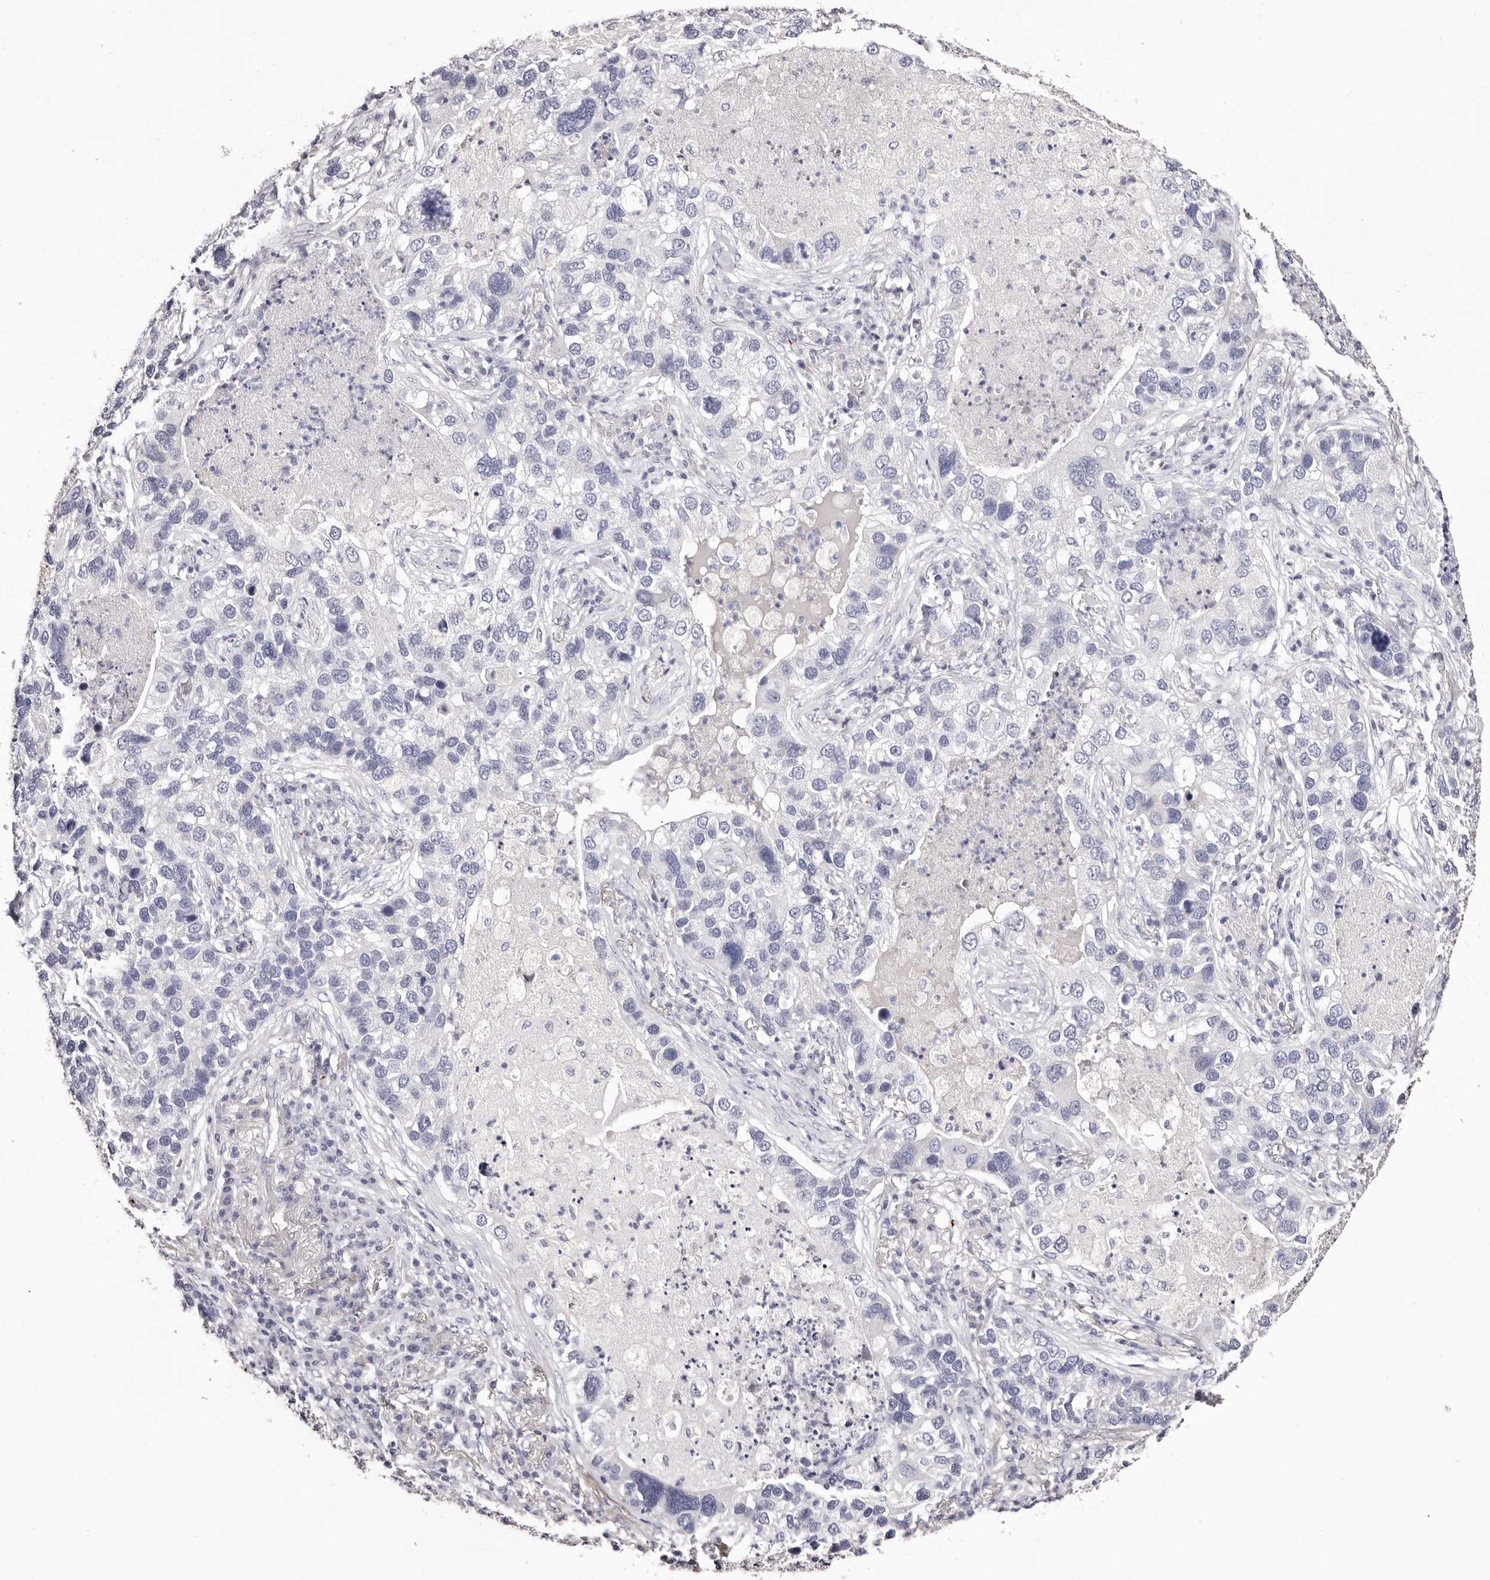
{"staining": {"intensity": "negative", "quantity": "none", "location": "none"}, "tissue": "lung cancer", "cell_type": "Tumor cells", "image_type": "cancer", "snomed": [{"axis": "morphology", "description": "Normal tissue, NOS"}, {"axis": "morphology", "description": "Adenocarcinoma, NOS"}, {"axis": "topography", "description": "Bronchus"}, {"axis": "topography", "description": "Lung"}], "caption": "This image is of adenocarcinoma (lung) stained with immunohistochemistry to label a protein in brown with the nuclei are counter-stained blue. There is no staining in tumor cells.", "gene": "PF4", "patient": {"sex": "male", "age": 54}}